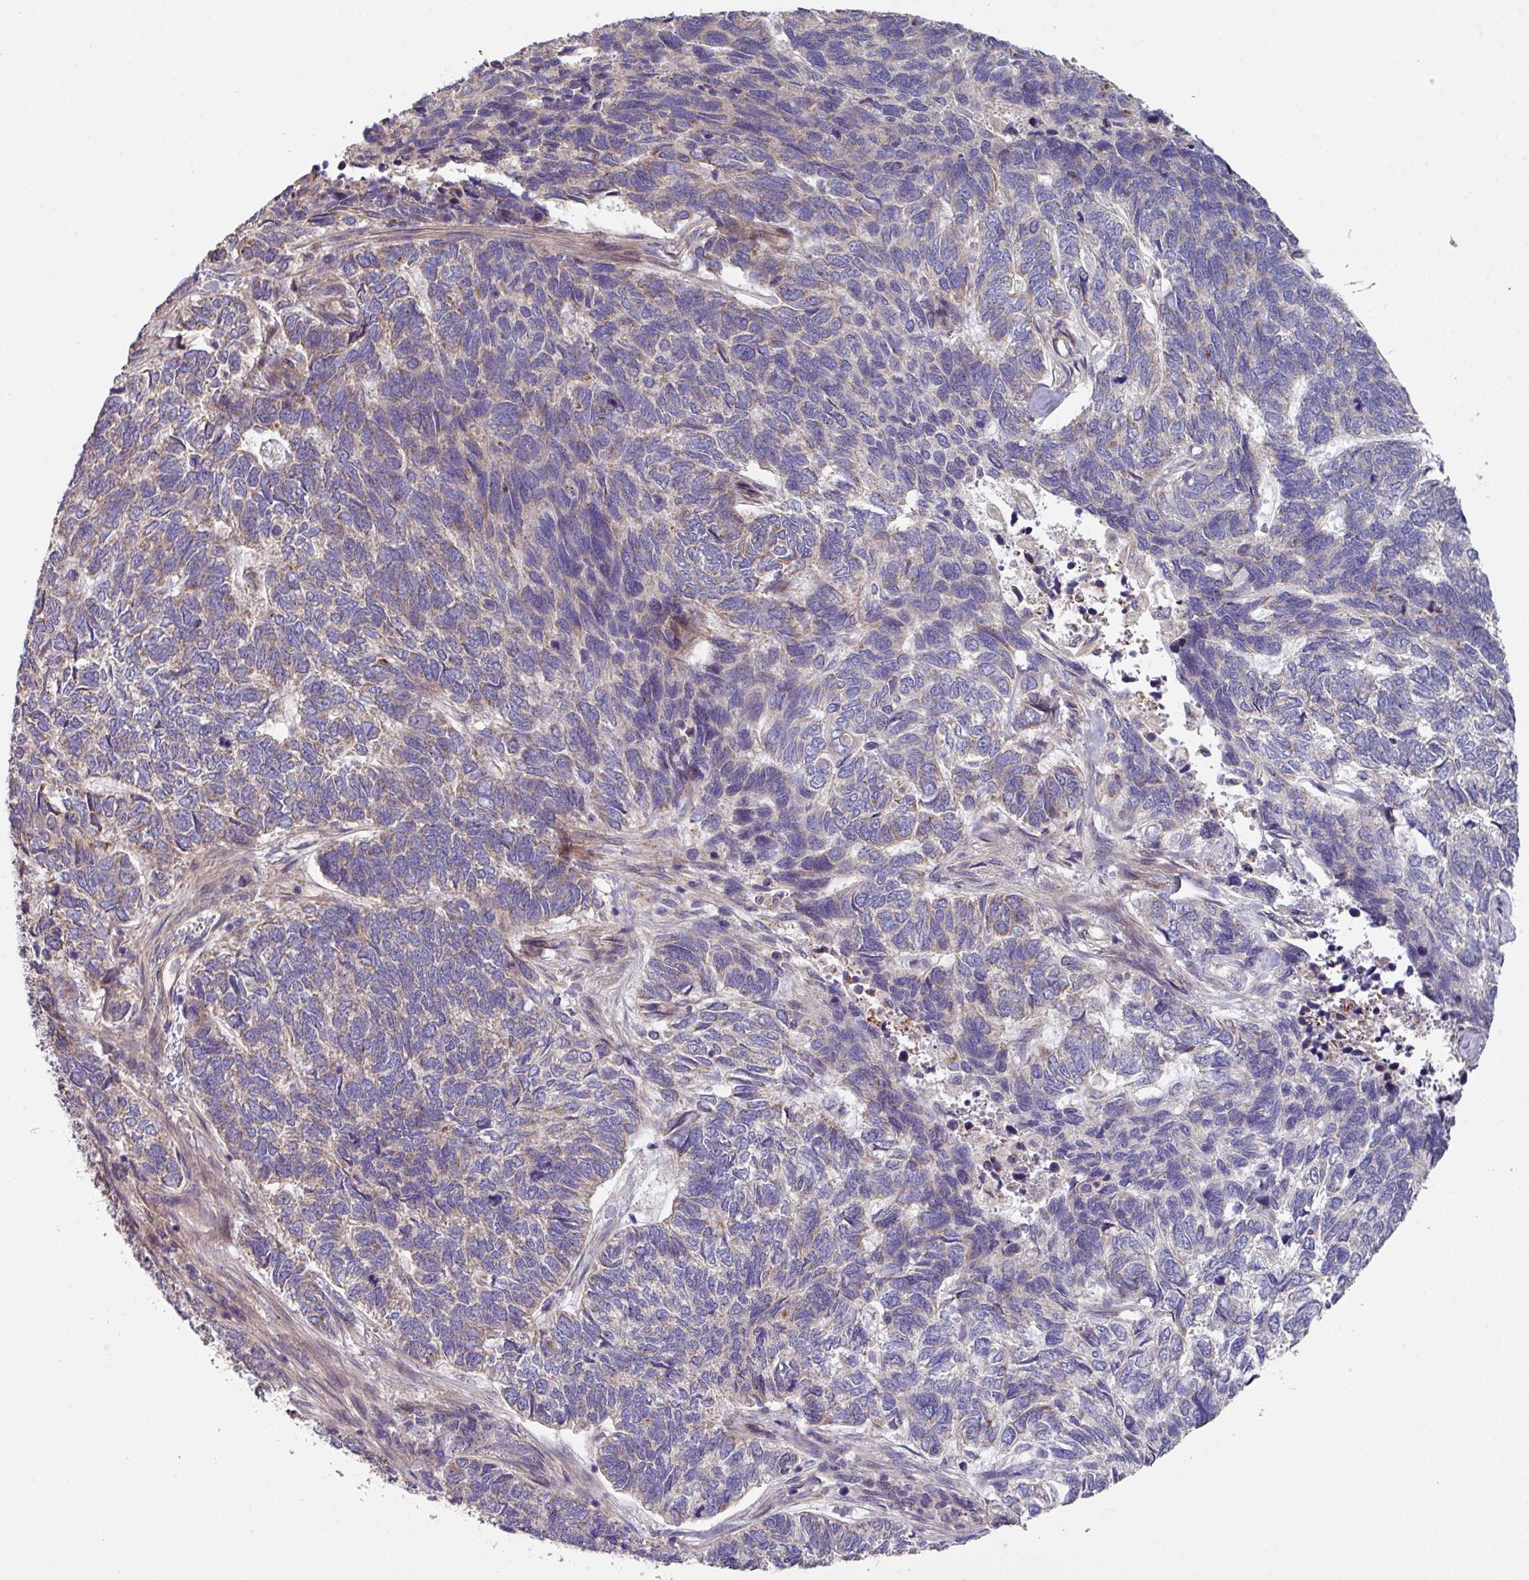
{"staining": {"intensity": "negative", "quantity": "none", "location": "none"}, "tissue": "skin cancer", "cell_type": "Tumor cells", "image_type": "cancer", "snomed": [{"axis": "morphology", "description": "Basal cell carcinoma"}, {"axis": "topography", "description": "Skin"}], "caption": "High magnification brightfield microscopy of skin cancer stained with DAB (brown) and counterstained with hematoxylin (blue): tumor cells show no significant positivity.", "gene": "DCAF12L2", "patient": {"sex": "female", "age": 65}}